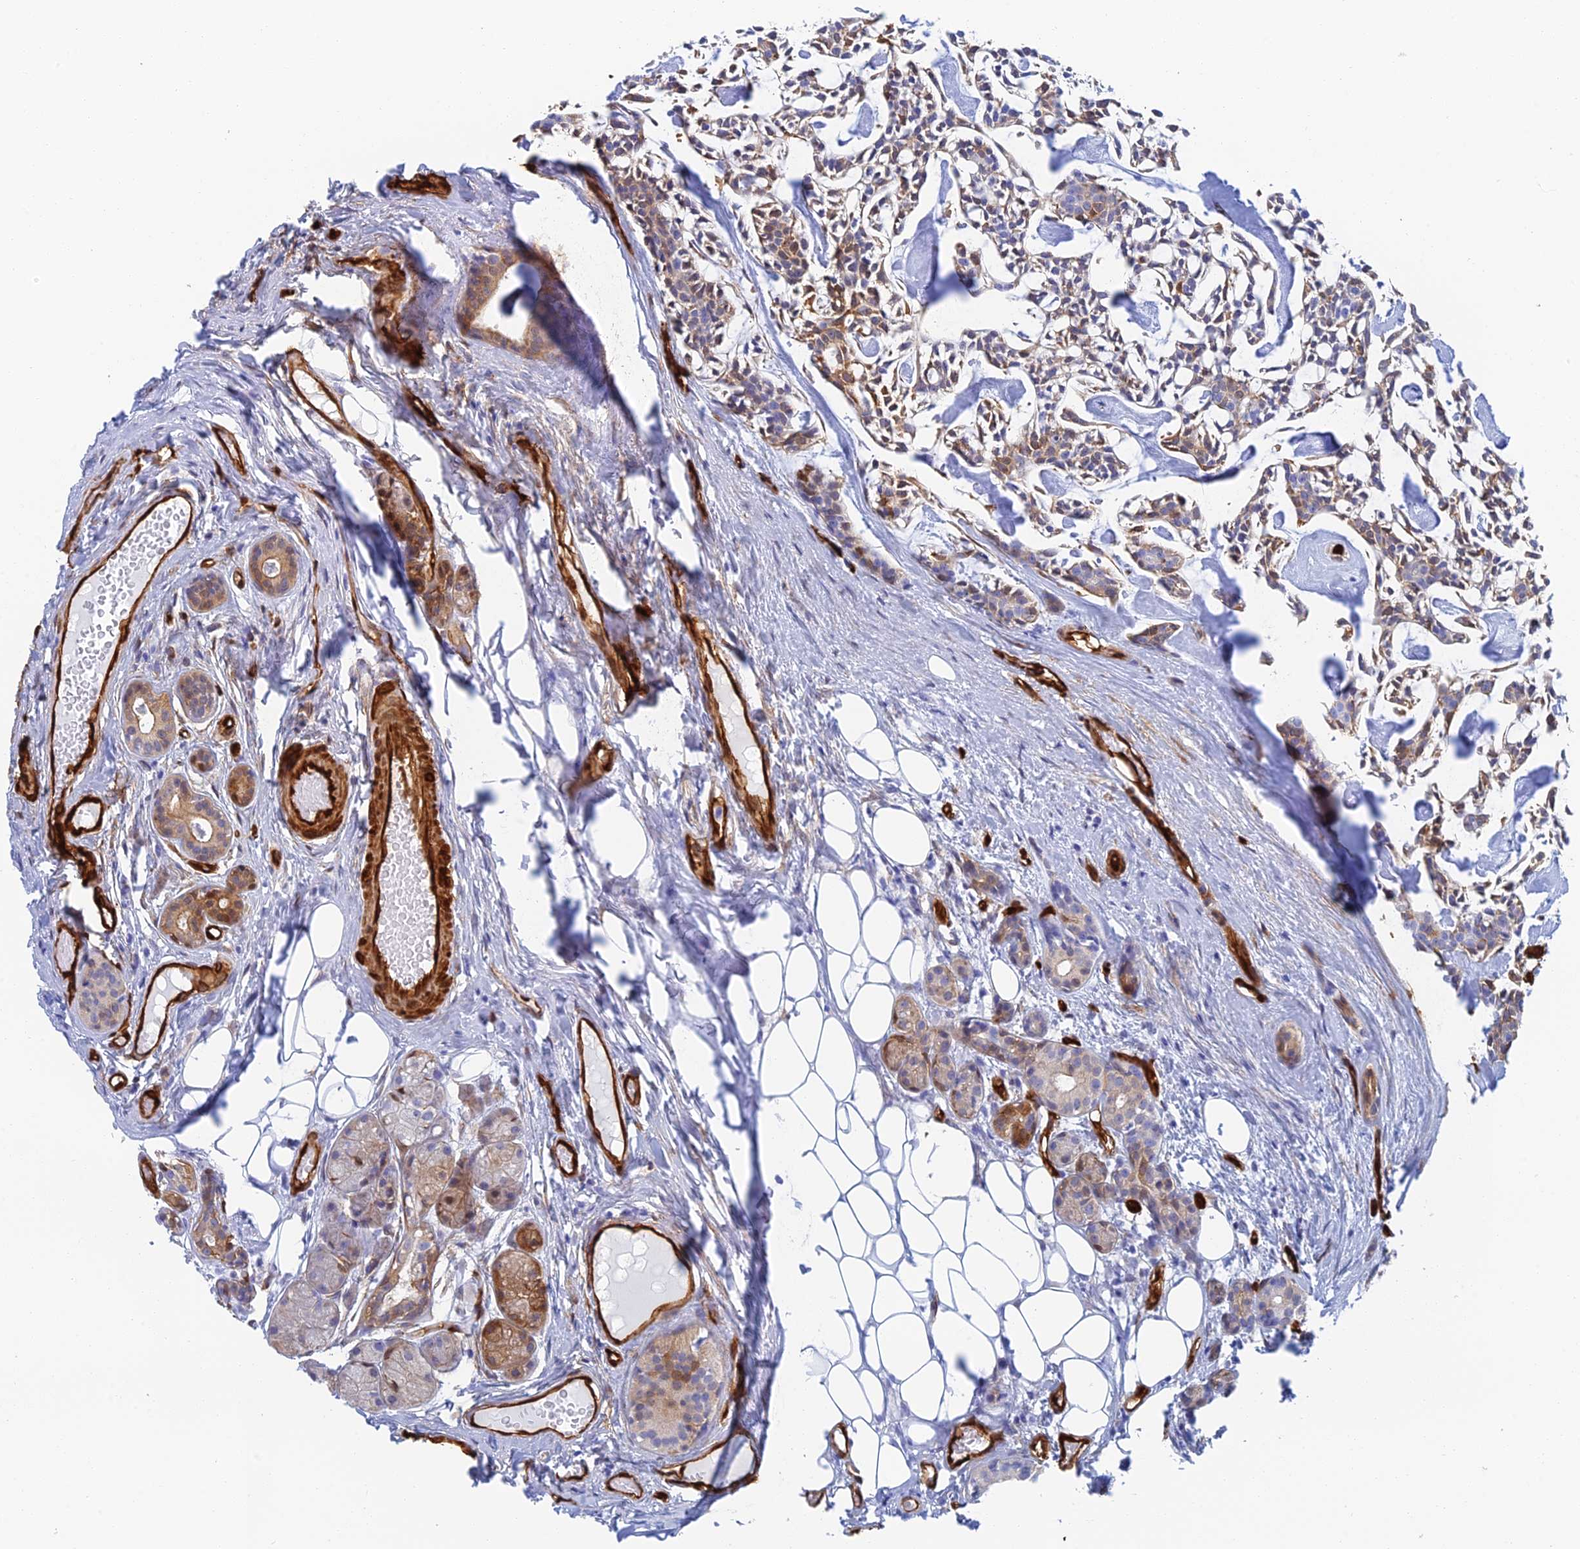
{"staining": {"intensity": "moderate", "quantity": "25%-75%", "location": "cytoplasmic/membranous"}, "tissue": "head and neck cancer", "cell_type": "Tumor cells", "image_type": "cancer", "snomed": [{"axis": "morphology", "description": "Adenocarcinoma, NOS"}, {"axis": "topography", "description": "Salivary gland"}, {"axis": "topography", "description": "Head-Neck"}], "caption": "Tumor cells demonstrate medium levels of moderate cytoplasmic/membranous positivity in approximately 25%-75% of cells in human head and neck cancer.", "gene": "CRIP2", "patient": {"sex": "male", "age": 55}}